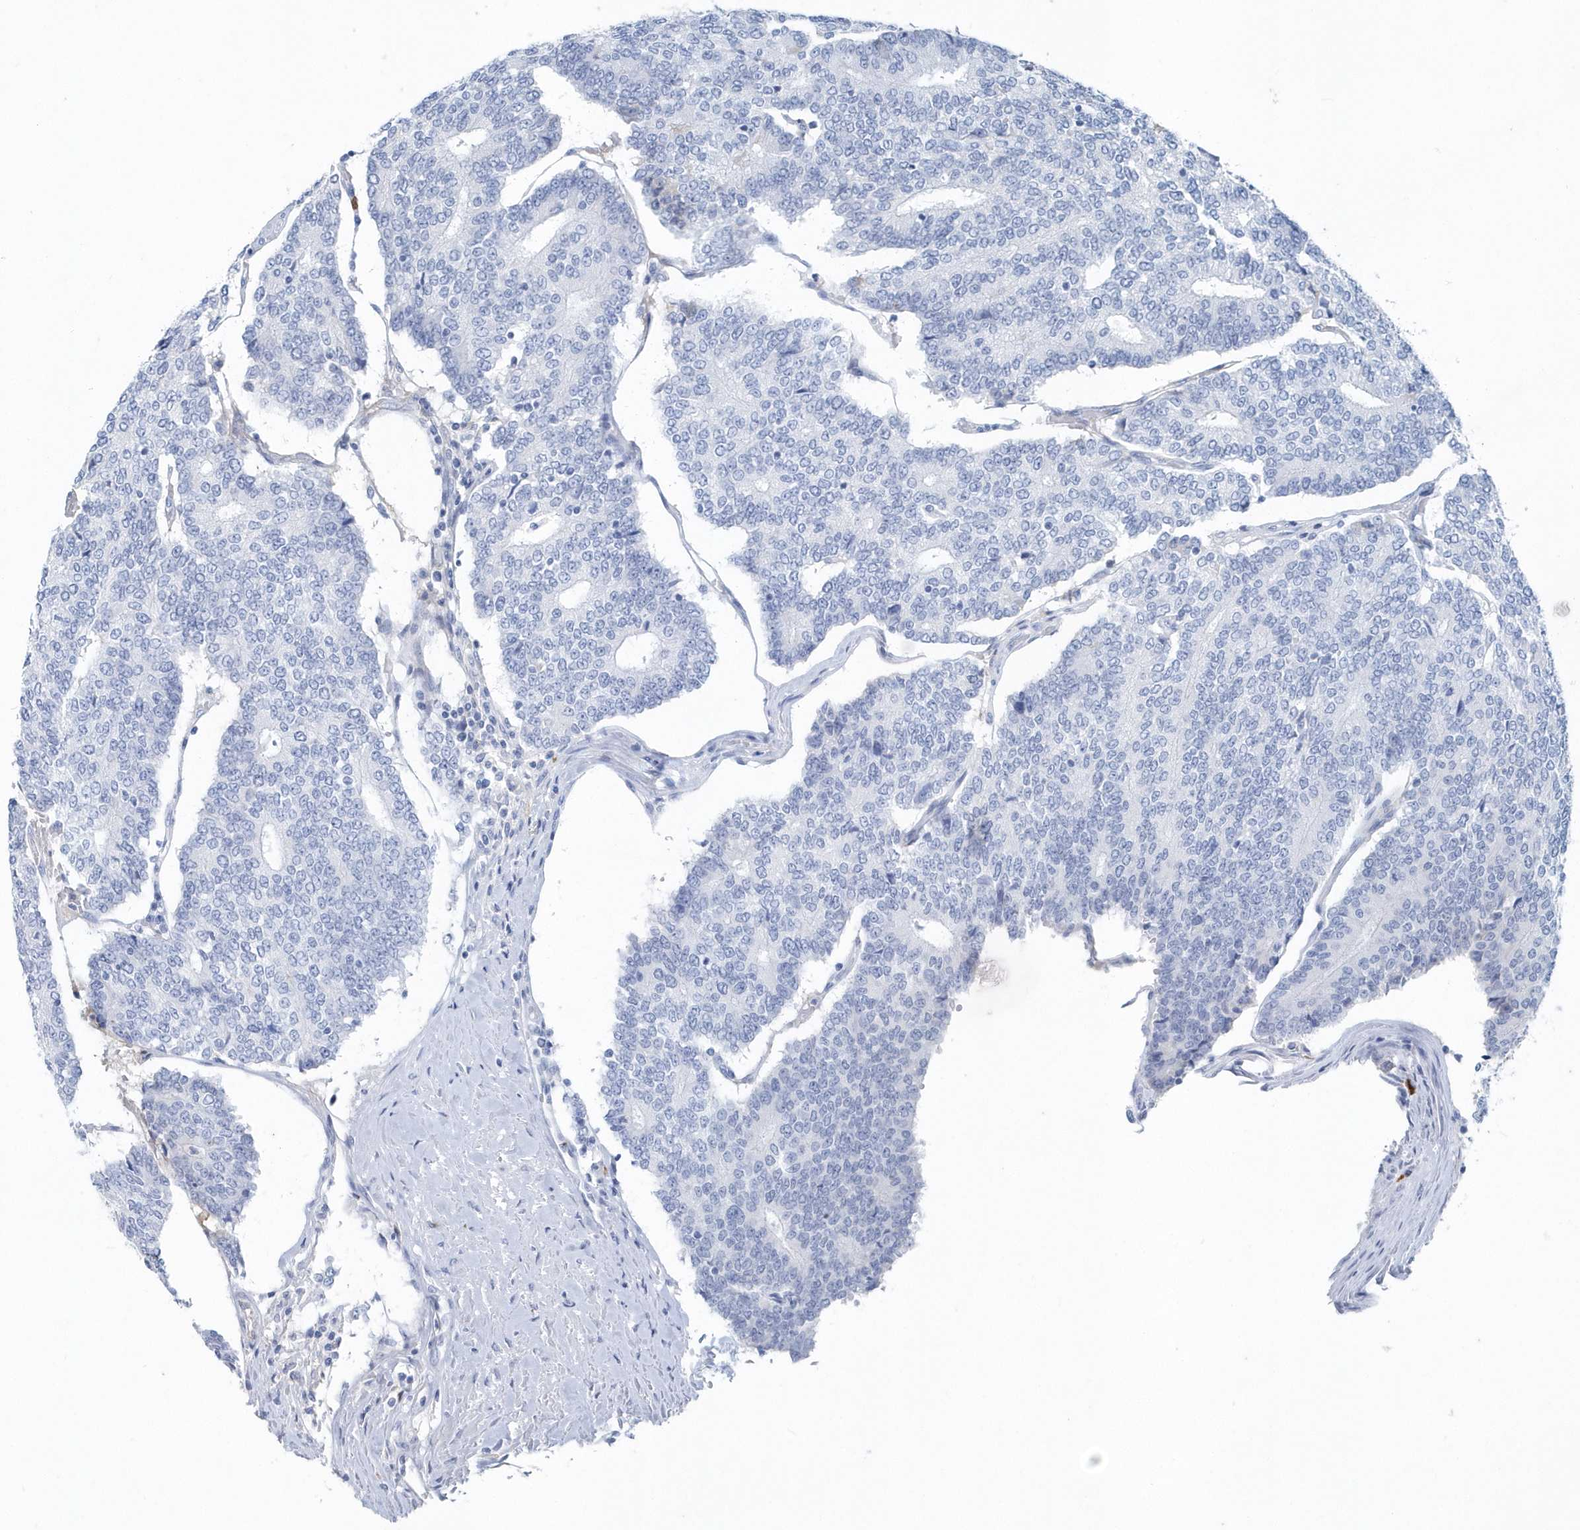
{"staining": {"intensity": "negative", "quantity": "none", "location": "none"}, "tissue": "prostate cancer", "cell_type": "Tumor cells", "image_type": "cancer", "snomed": [{"axis": "morphology", "description": "Normal tissue, NOS"}, {"axis": "morphology", "description": "Adenocarcinoma, High grade"}, {"axis": "topography", "description": "Prostate"}, {"axis": "topography", "description": "Seminal veicle"}], "caption": "Human prostate cancer (high-grade adenocarcinoma) stained for a protein using IHC shows no positivity in tumor cells.", "gene": "JCHAIN", "patient": {"sex": "male", "age": 55}}